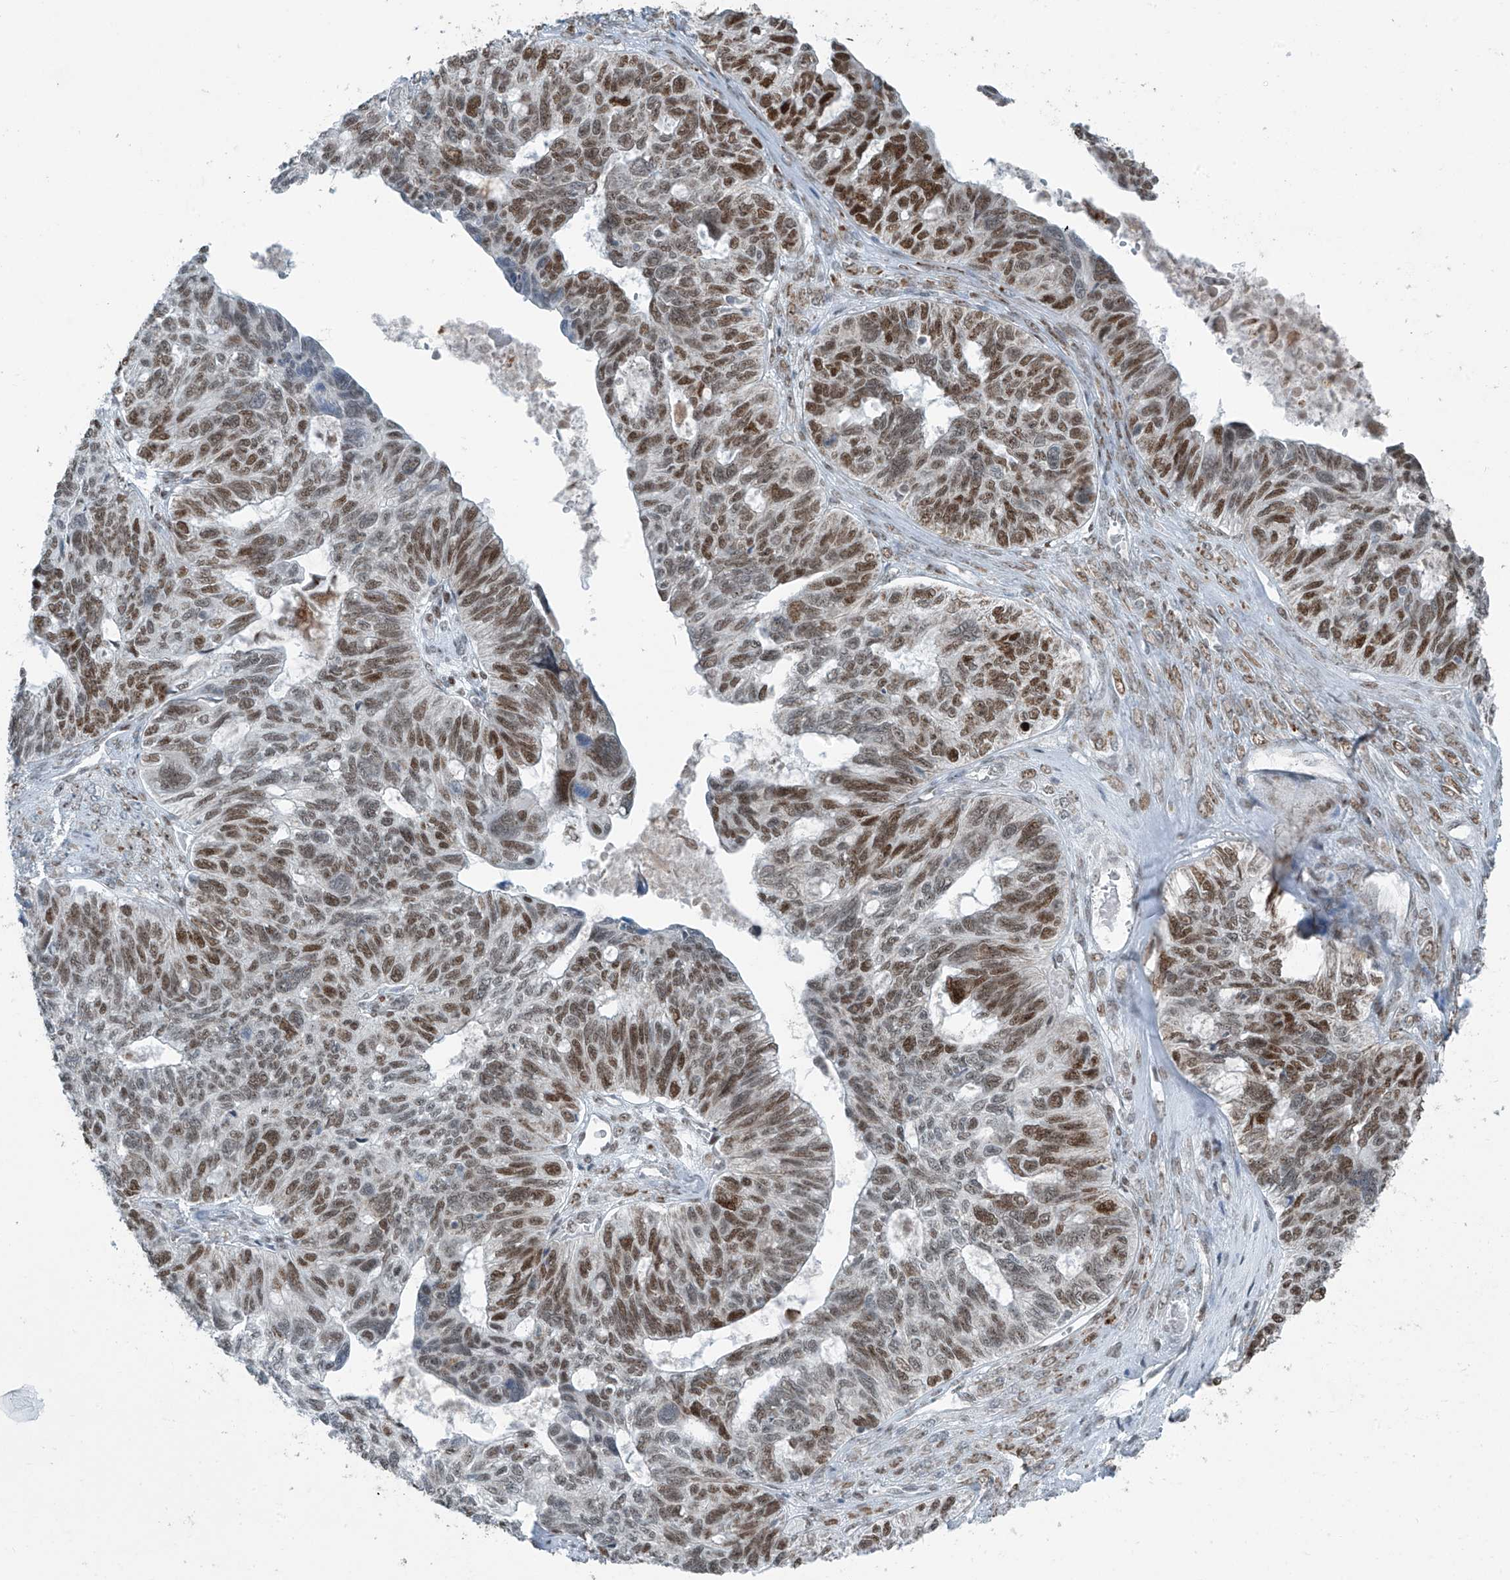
{"staining": {"intensity": "moderate", "quantity": "25%-75%", "location": "nuclear"}, "tissue": "ovarian cancer", "cell_type": "Tumor cells", "image_type": "cancer", "snomed": [{"axis": "morphology", "description": "Cystadenocarcinoma, serous, NOS"}, {"axis": "topography", "description": "Ovary"}], "caption": "Ovarian cancer (serous cystadenocarcinoma) stained for a protein shows moderate nuclear positivity in tumor cells.", "gene": "WRNIP1", "patient": {"sex": "female", "age": 79}}